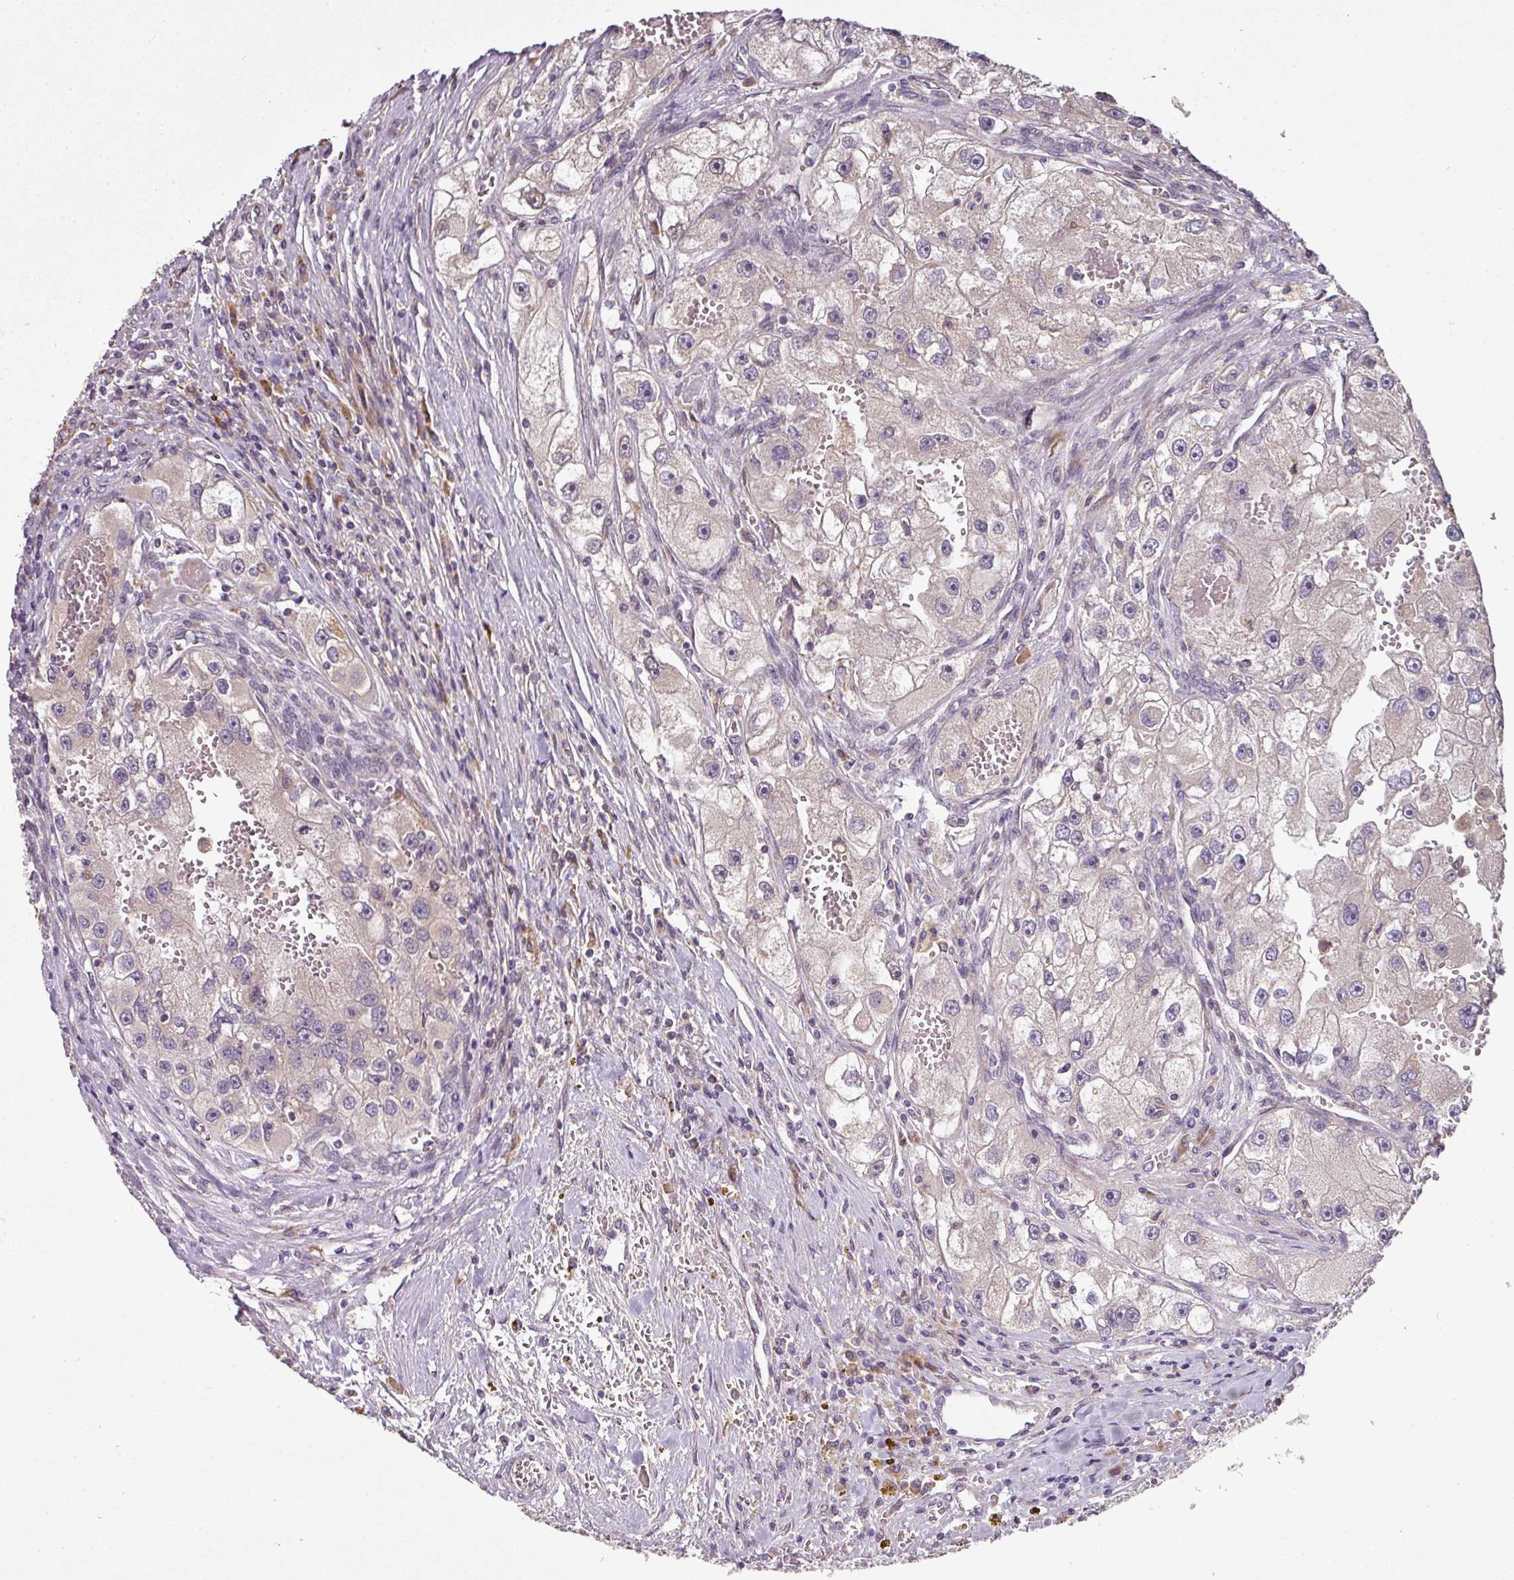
{"staining": {"intensity": "negative", "quantity": "none", "location": "none"}, "tissue": "renal cancer", "cell_type": "Tumor cells", "image_type": "cancer", "snomed": [{"axis": "morphology", "description": "Adenocarcinoma, NOS"}, {"axis": "topography", "description": "Kidney"}], "caption": "IHC of renal cancer displays no positivity in tumor cells. (Stains: DAB immunohistochemistry (IHC) with hematoxylin counter stain, Microscopy: brightfield microscopy at high magnification).", "gene": "SPCS3", "patient": {"sex": "male", "age": 63}}